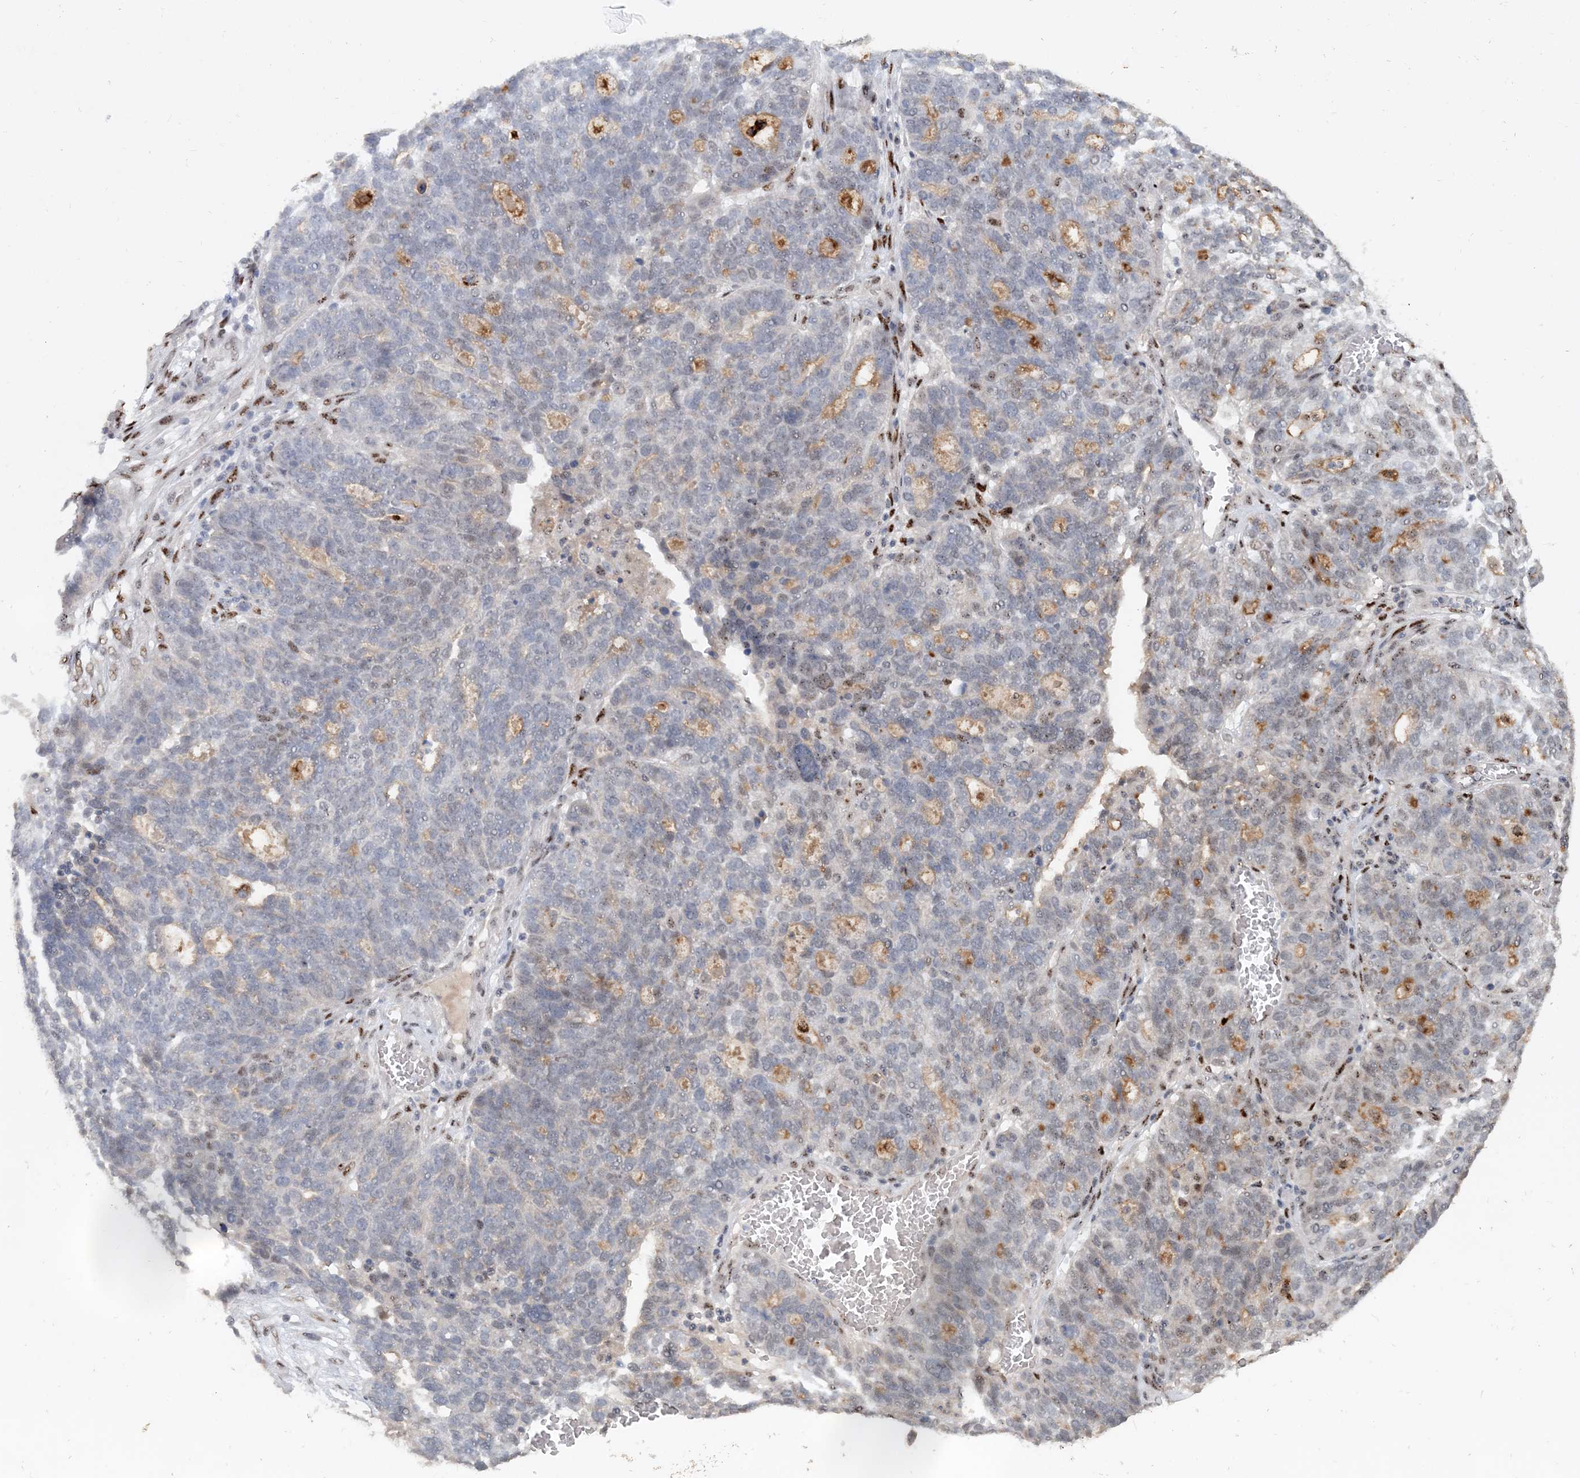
{"staining": {"intensity": "moderate", "quantity": "<25%", "location": "cytoplasmic/membranous,nuclear"}, "tissue": "ovarian cancer", "cell_type": "Tumor cells", "image_type": "cancer", "snomed": [{"axis": "morphology", "description": "Cystadenocarcinoma, serous, NOS"}, {"axis": "topography", "description": "Ovary"}], "caption": "Human ovarian serous cystadenocarcinoma stained with a protein marker displays moderate staining in tumor cells.", "gene": "GIN1", "patient": {"sex": "female", "age": 59}}